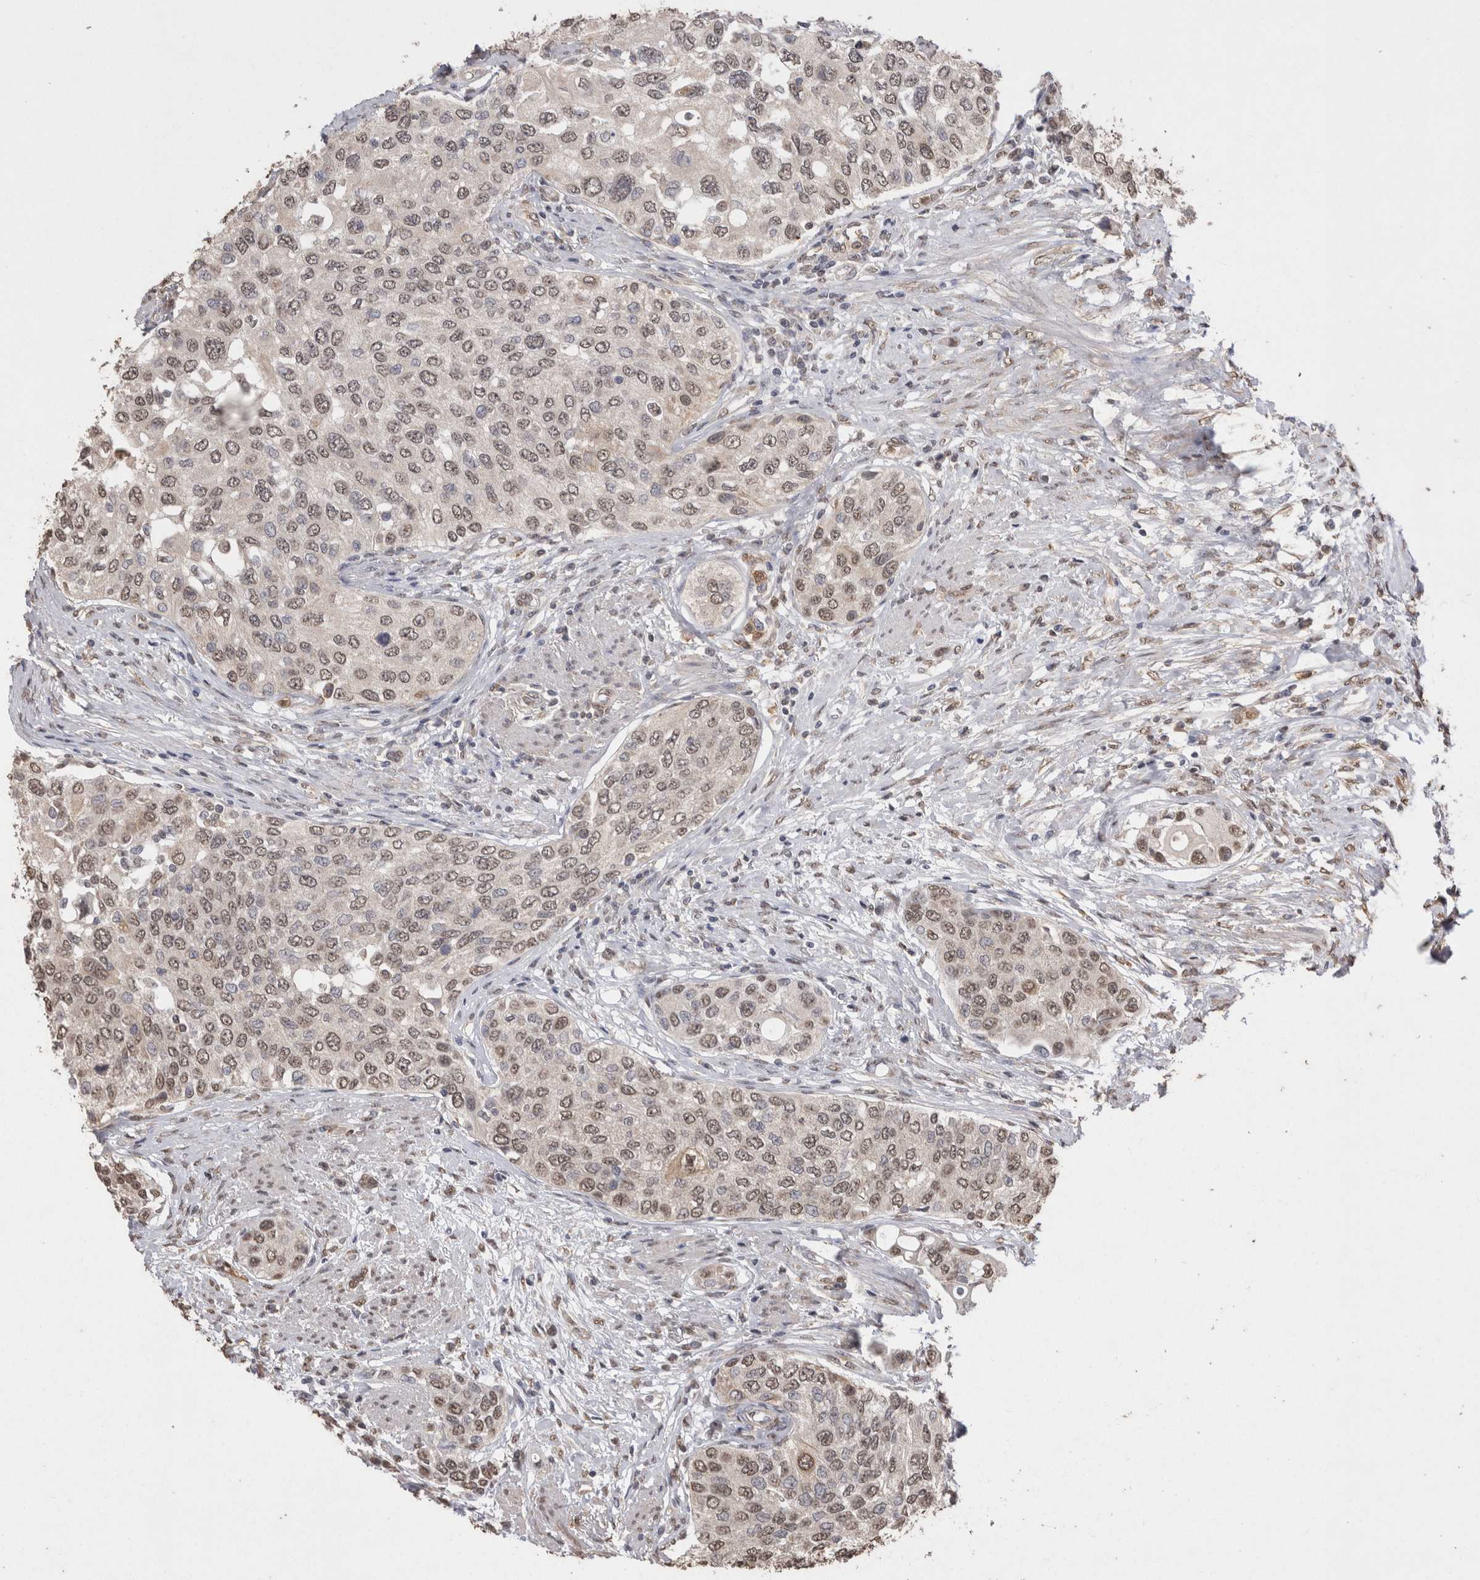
{"staining": {"intensity": "weak", "quantity": ">75%", "location": "nuclear"}, "tissue": "urothelial cancer", "cell_type": "Tumor cells", "image_type": "cancer", "snomed": [{"axis": "morphology", "description": "Urothelial carcinoma, High grade"}, {"axis": "topography", "description": "Urinary bladder"}], "caption": "Human high-grade urothelial carcinoma stained for a protein (brown) exhibits weak nuclear positive expression in approximately >75% of tumor cells.", "gene": "GRK5", "patient": {"sex": "female", "age": 56}}